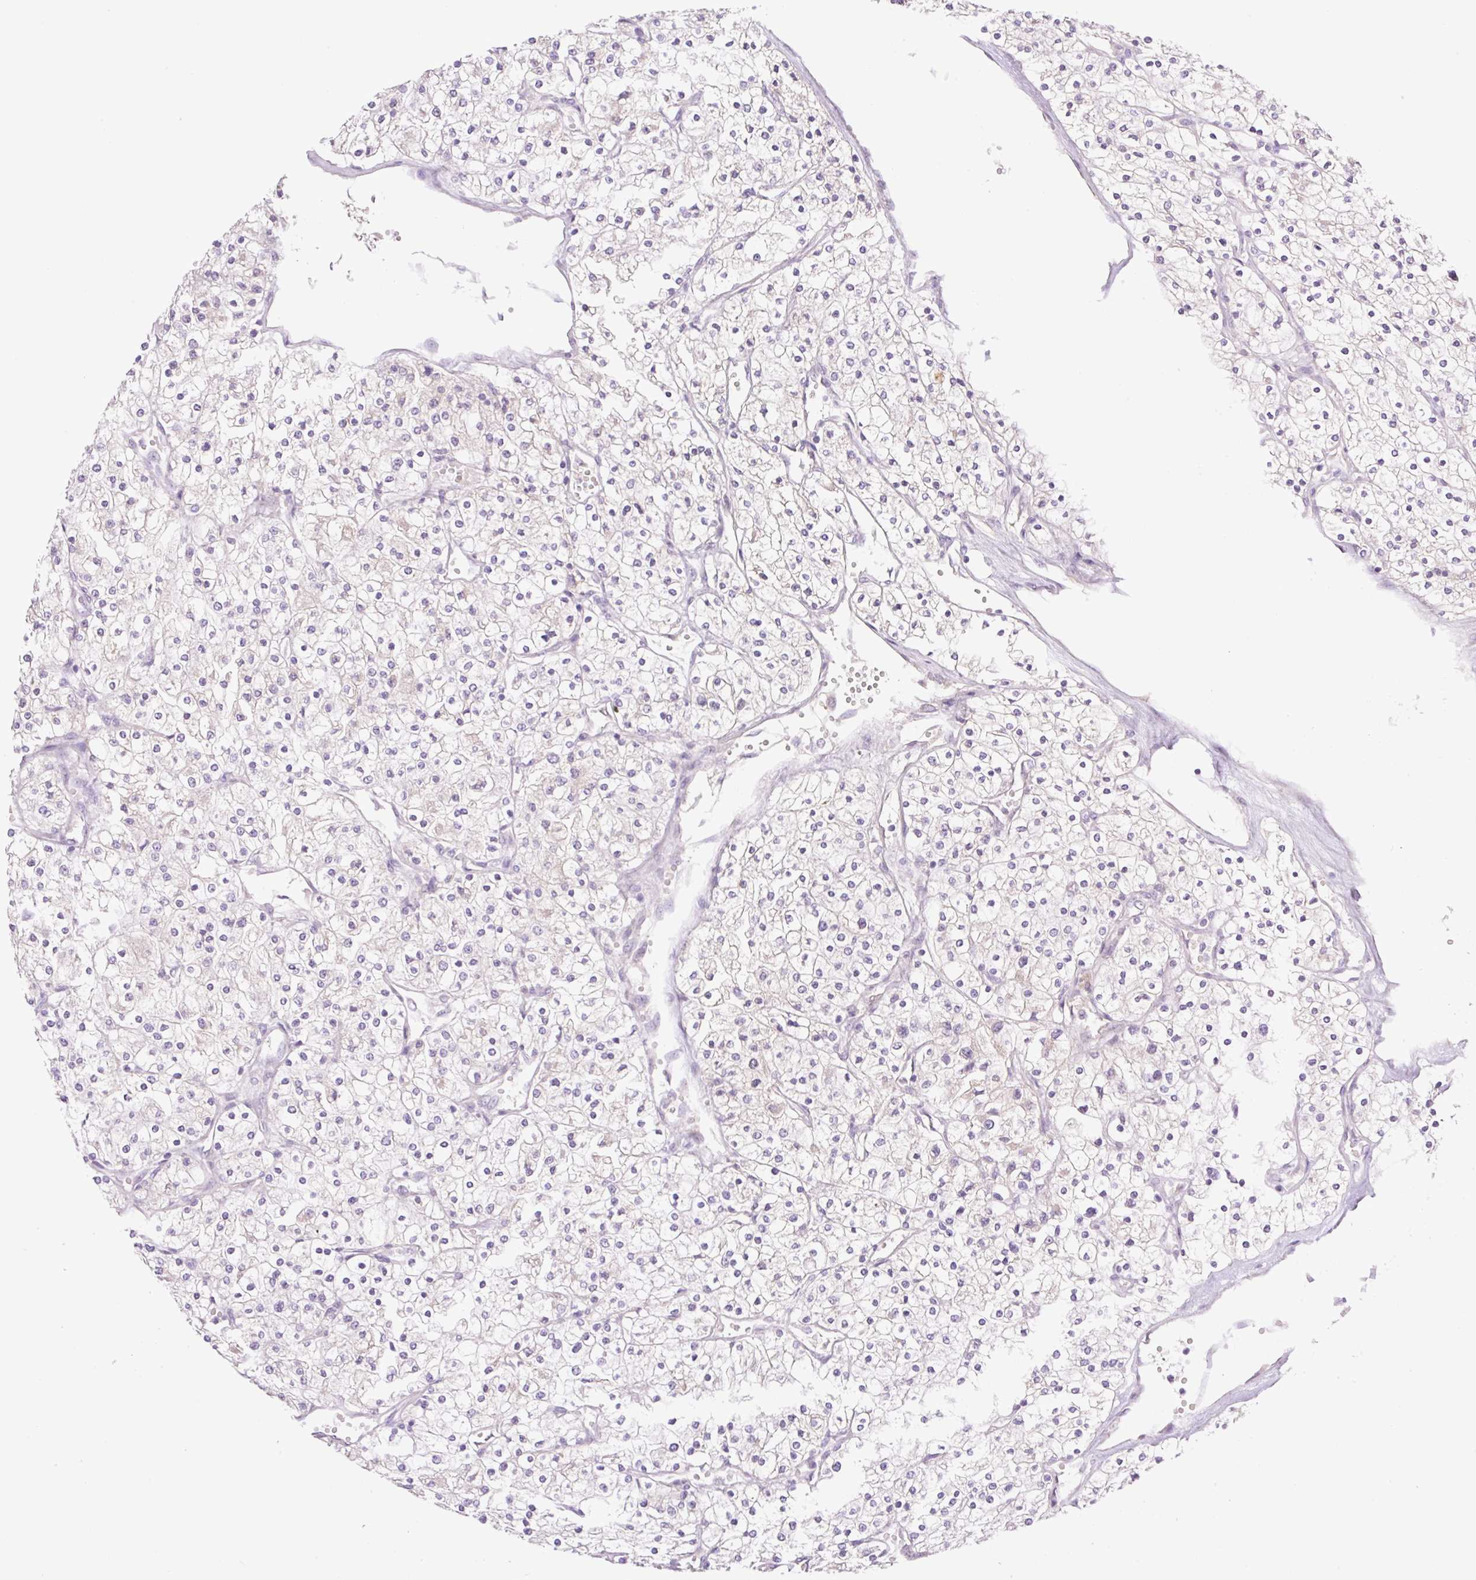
{"staining": {"intensity": "negative", "quantity": "none", "location": "none"}, "tissue": "renal cancer", "cell_type": "Tumor cells", "image_type": "cancer", "snomed": [{"axis": "morphology", "description": "Adenocarcinoma, NOS"}, {"axis": "topography", "description": "Kidney"}], "caption": "Protein analysis of renal adenocarcinoma demonstrates no significant expression in tumor cells.", "gene": "HABP4", "patient": {"sex": "male", "age": 80}}